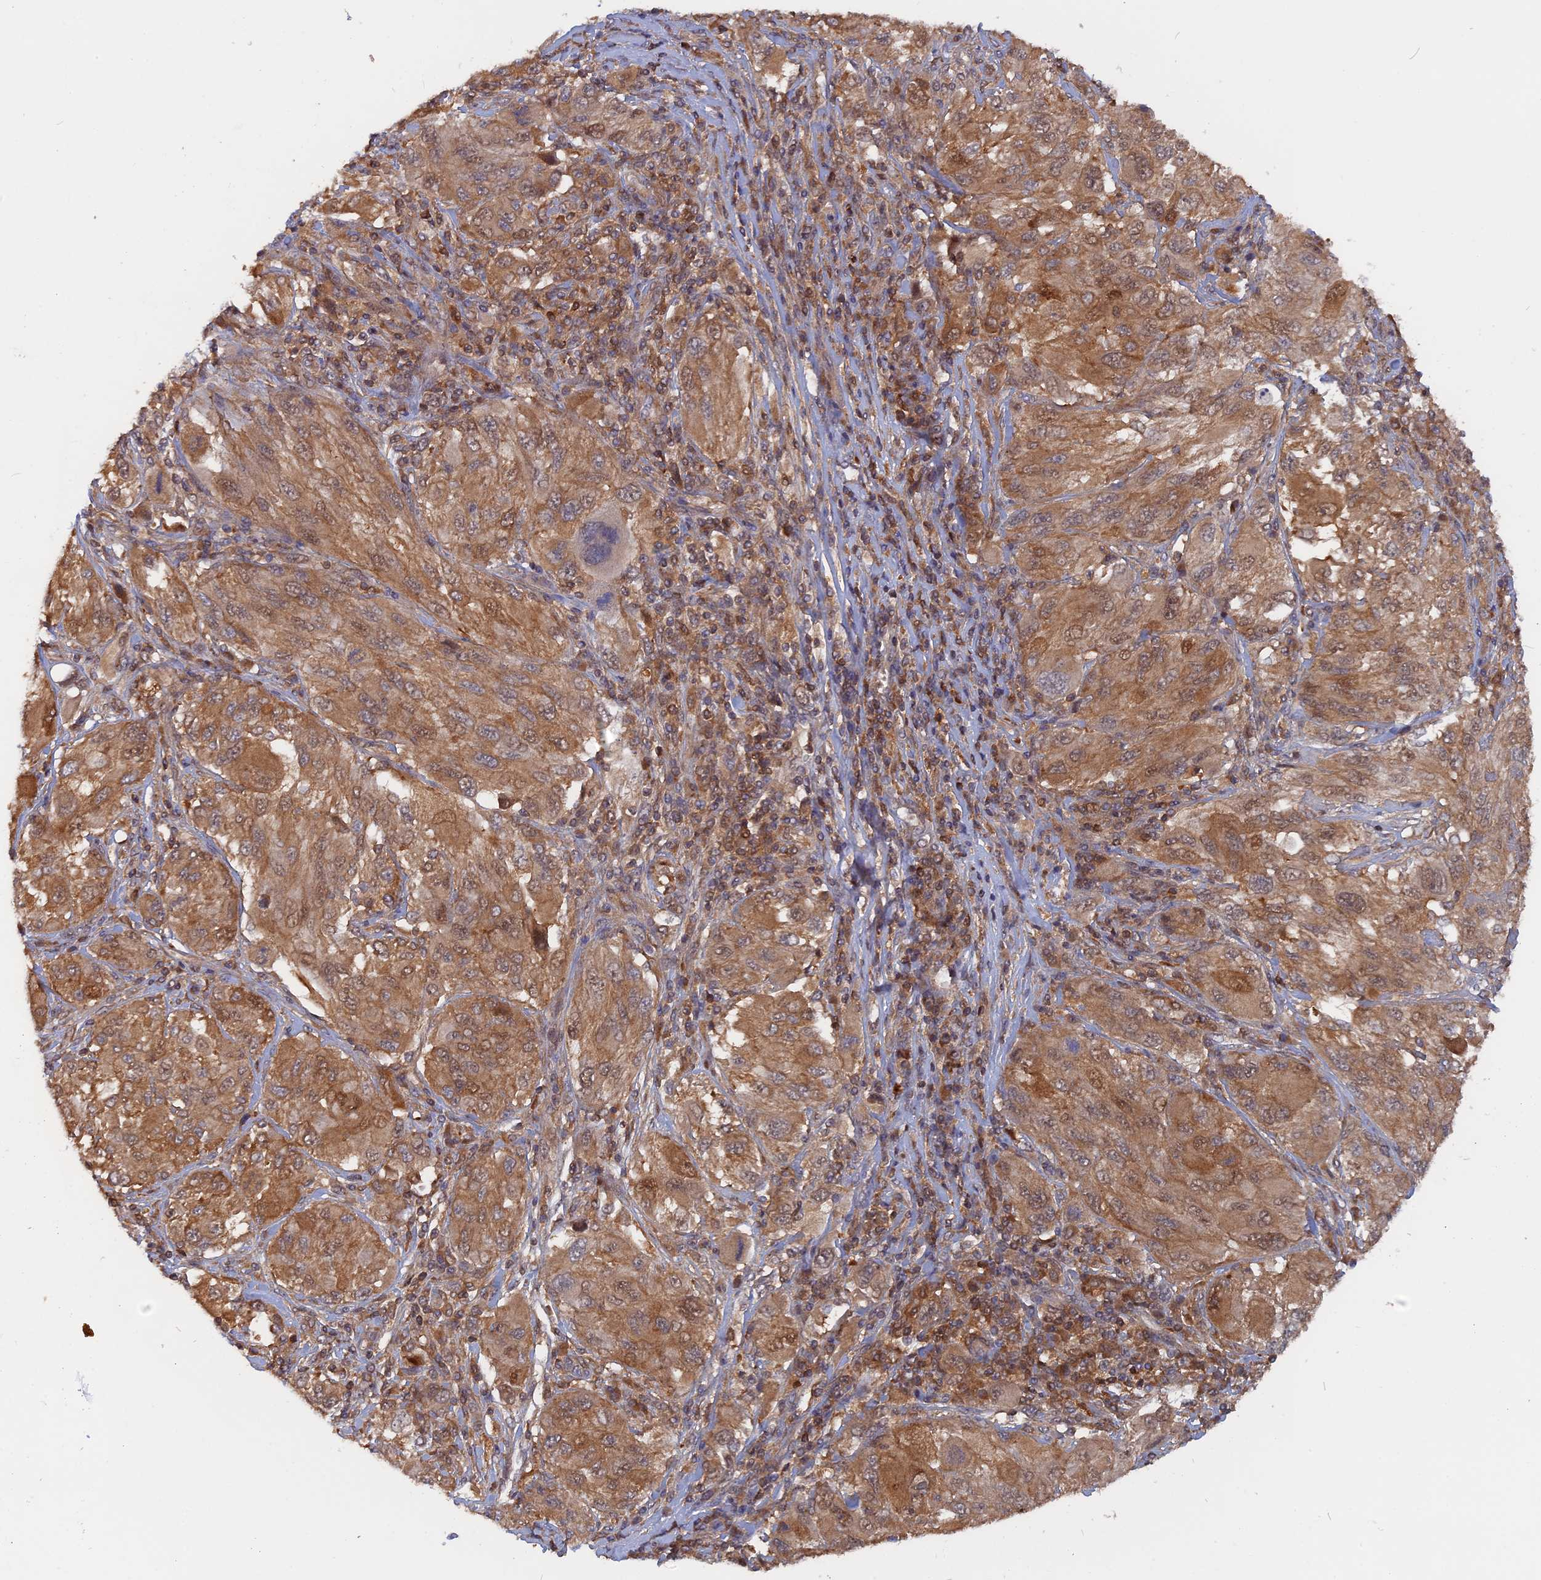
{"staining": {"intensity": "moderate", "quantity": ">75%", "location": "cytoplasmic/membranous,nuclear"}, "tissue": "melanoma", "cell_type": "Tumor cells", "image_type": "cancer", "snomed": [{"axis": "morphology", "description": "Malignant melanoma, NOS"}, {"axis": "topography", "description": "Skin"}], "caption": "Brown immunohistochemical staining in melanoma displays moderate cytoplasmic/membranous and nuclear staining in approximately >75% of tumor cells.", "gene": "BLVRA", "patient": {"sex": "female", "age": 91}}